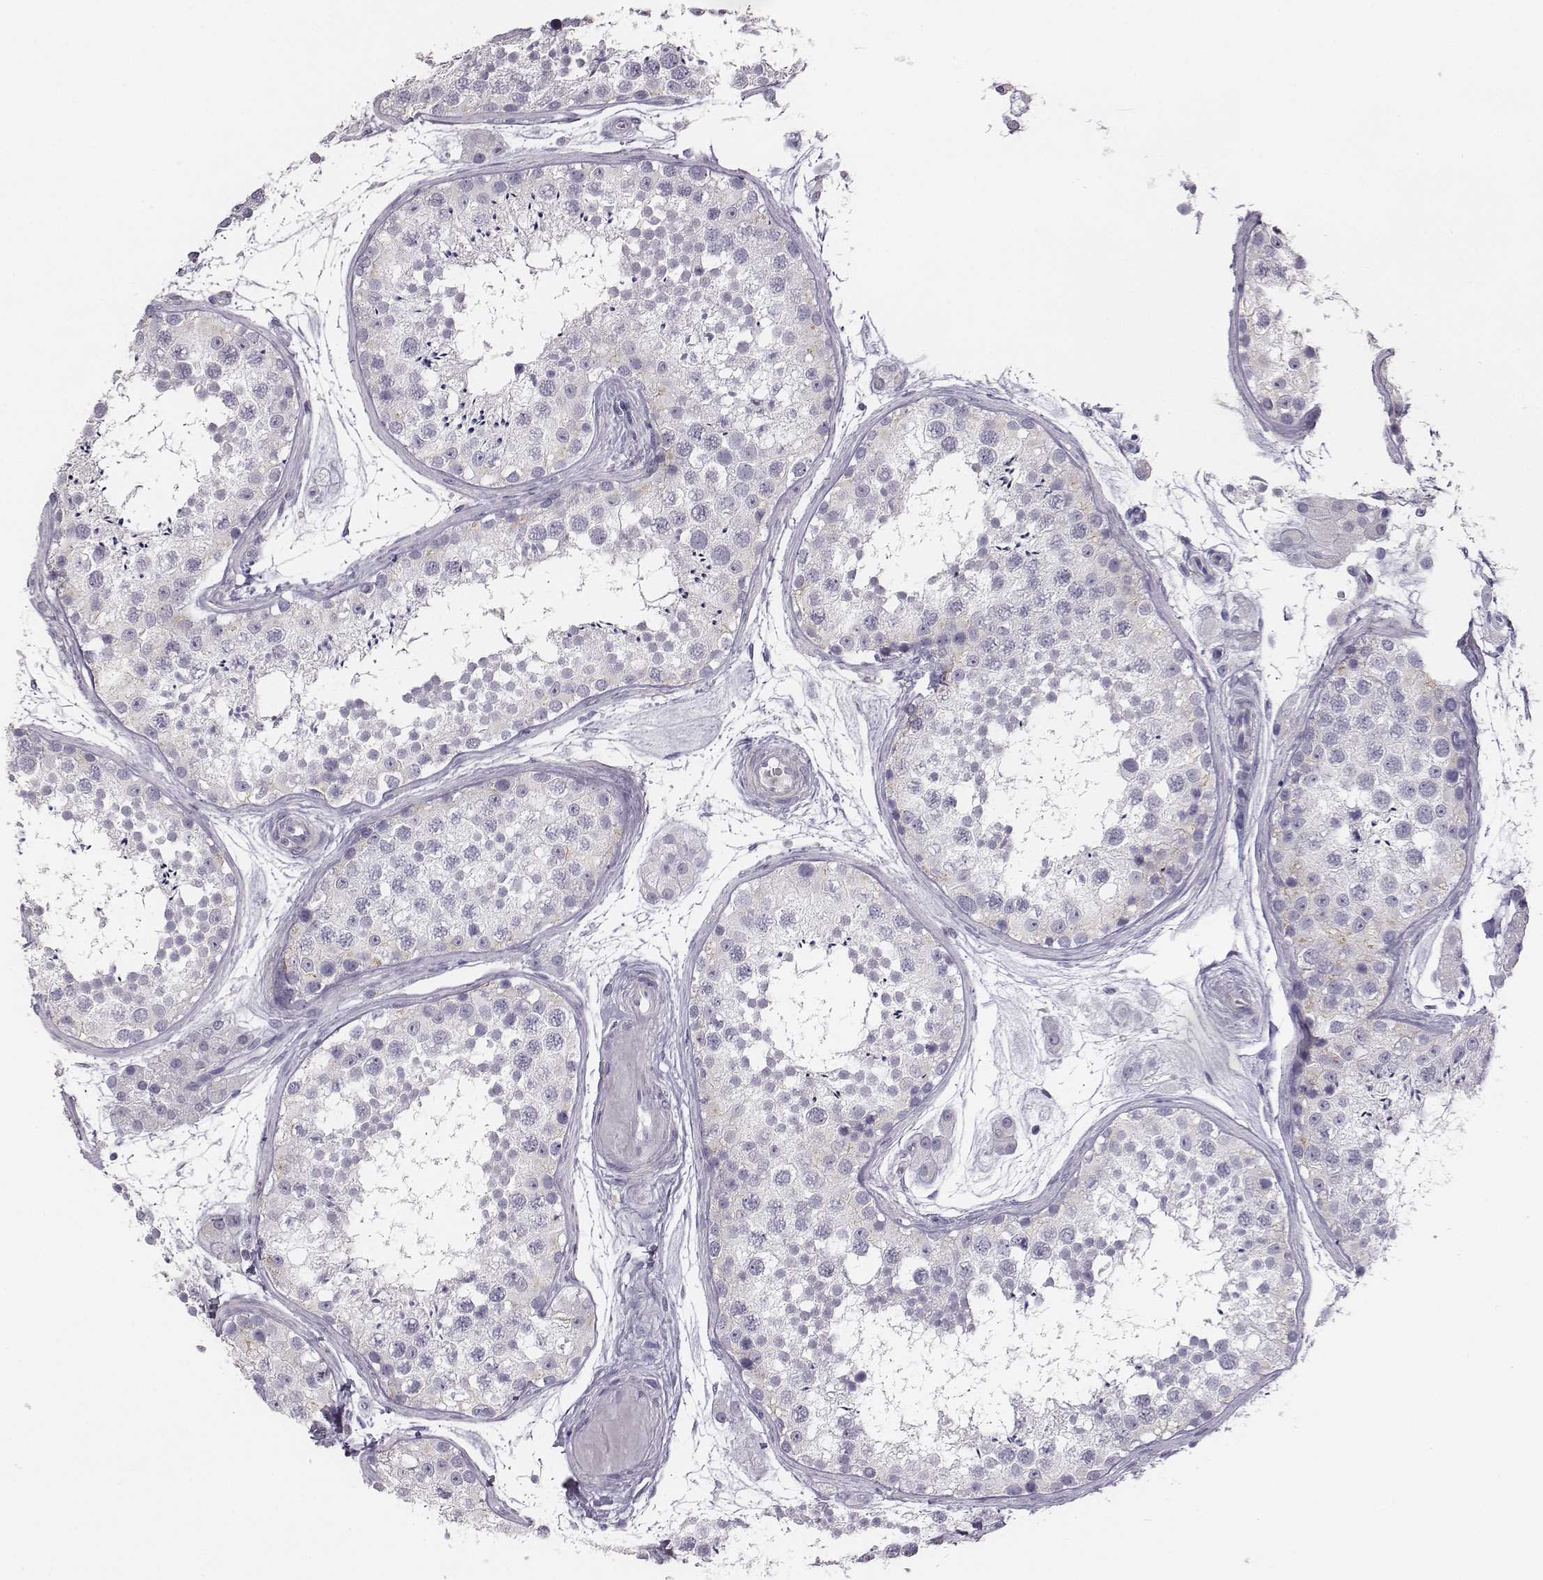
{"staining": {"intensity": "negative", "quantity": "none", "location": "none"}, "tissue": "testis", "cell_type": "Cells in seminiferous ducts", "image_type": "normal", "snomed": [{"axis": "morphology", "description": "Normal tissue, NOS"}, {"axis": "topography", "description": "Testis"}], "caption": "This image is of unremarkable testis stained with IHC to label a protein in brown with the nuclei are counter-stained blue. There is no staining in cells in seminiferous ducts. (Stains: DAB (3,3'-diaminobenzidine) immunohistochemistry (IHC) with hematoxylin counter stain, Microscopy: brightfield microscopy at high magnification).", "gene": "ADAM7", "patient": {"sex": "male", "age": 41}}